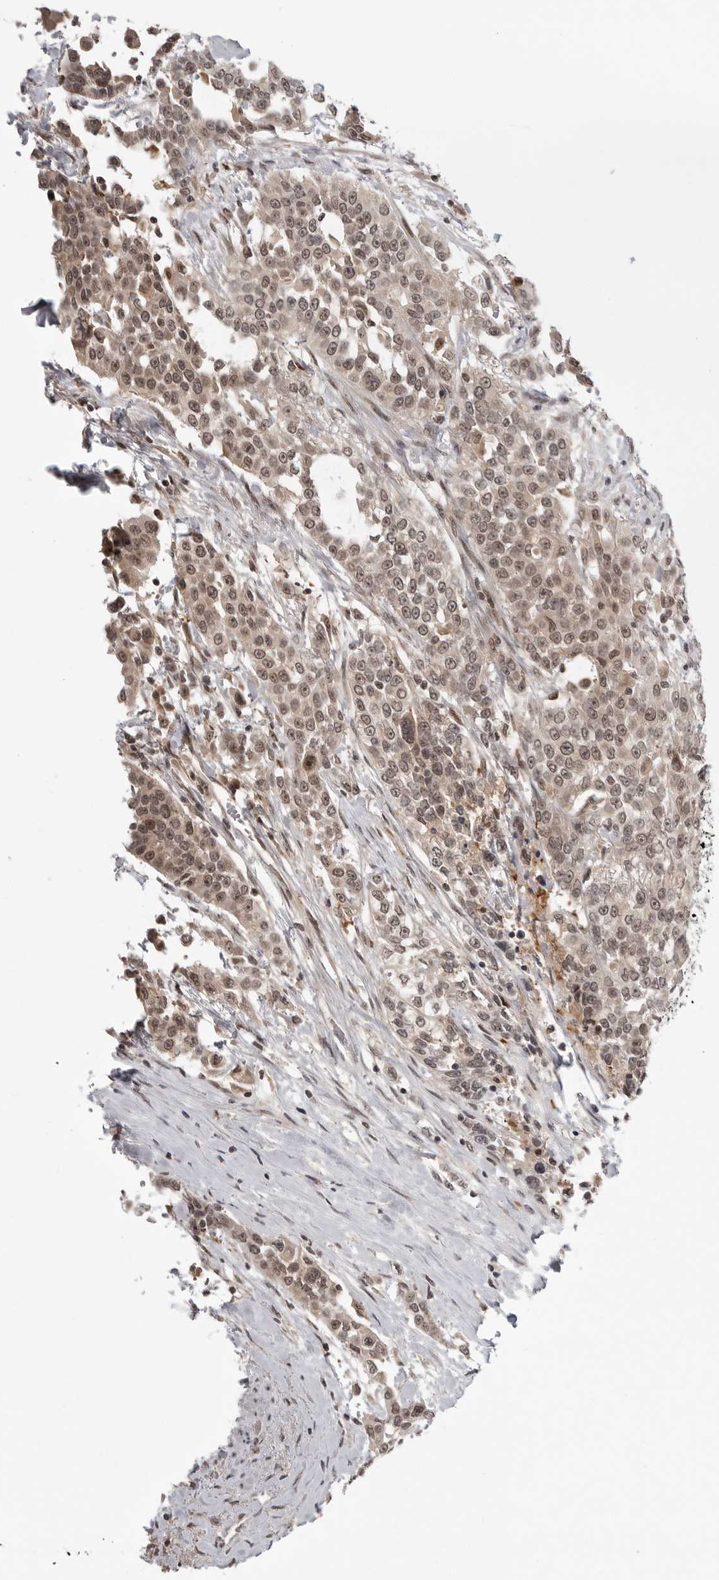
{"staining": {"intensity": "moderate", "quantity": ">75%", "location": "cytoplasmic/membranous,nuclear"}, "tissue": "urothelial cancer", "cell_type": "Tumor cells", "image_type": "cancer", "snomed": [{"axis": "morphology", "description": "Urothelial carcinoma, High grade"}, {"axis": "topography", "description": "Urinary bladder"}], "caption": "The immunohistochemical stain labels moderate cytoplasmic/membranous and nuclear staining in tumor cells of high-grade urothelial carcinoma tissue.", "gene": "PEG3", "patient": {"sex": "female", "age": 80}}